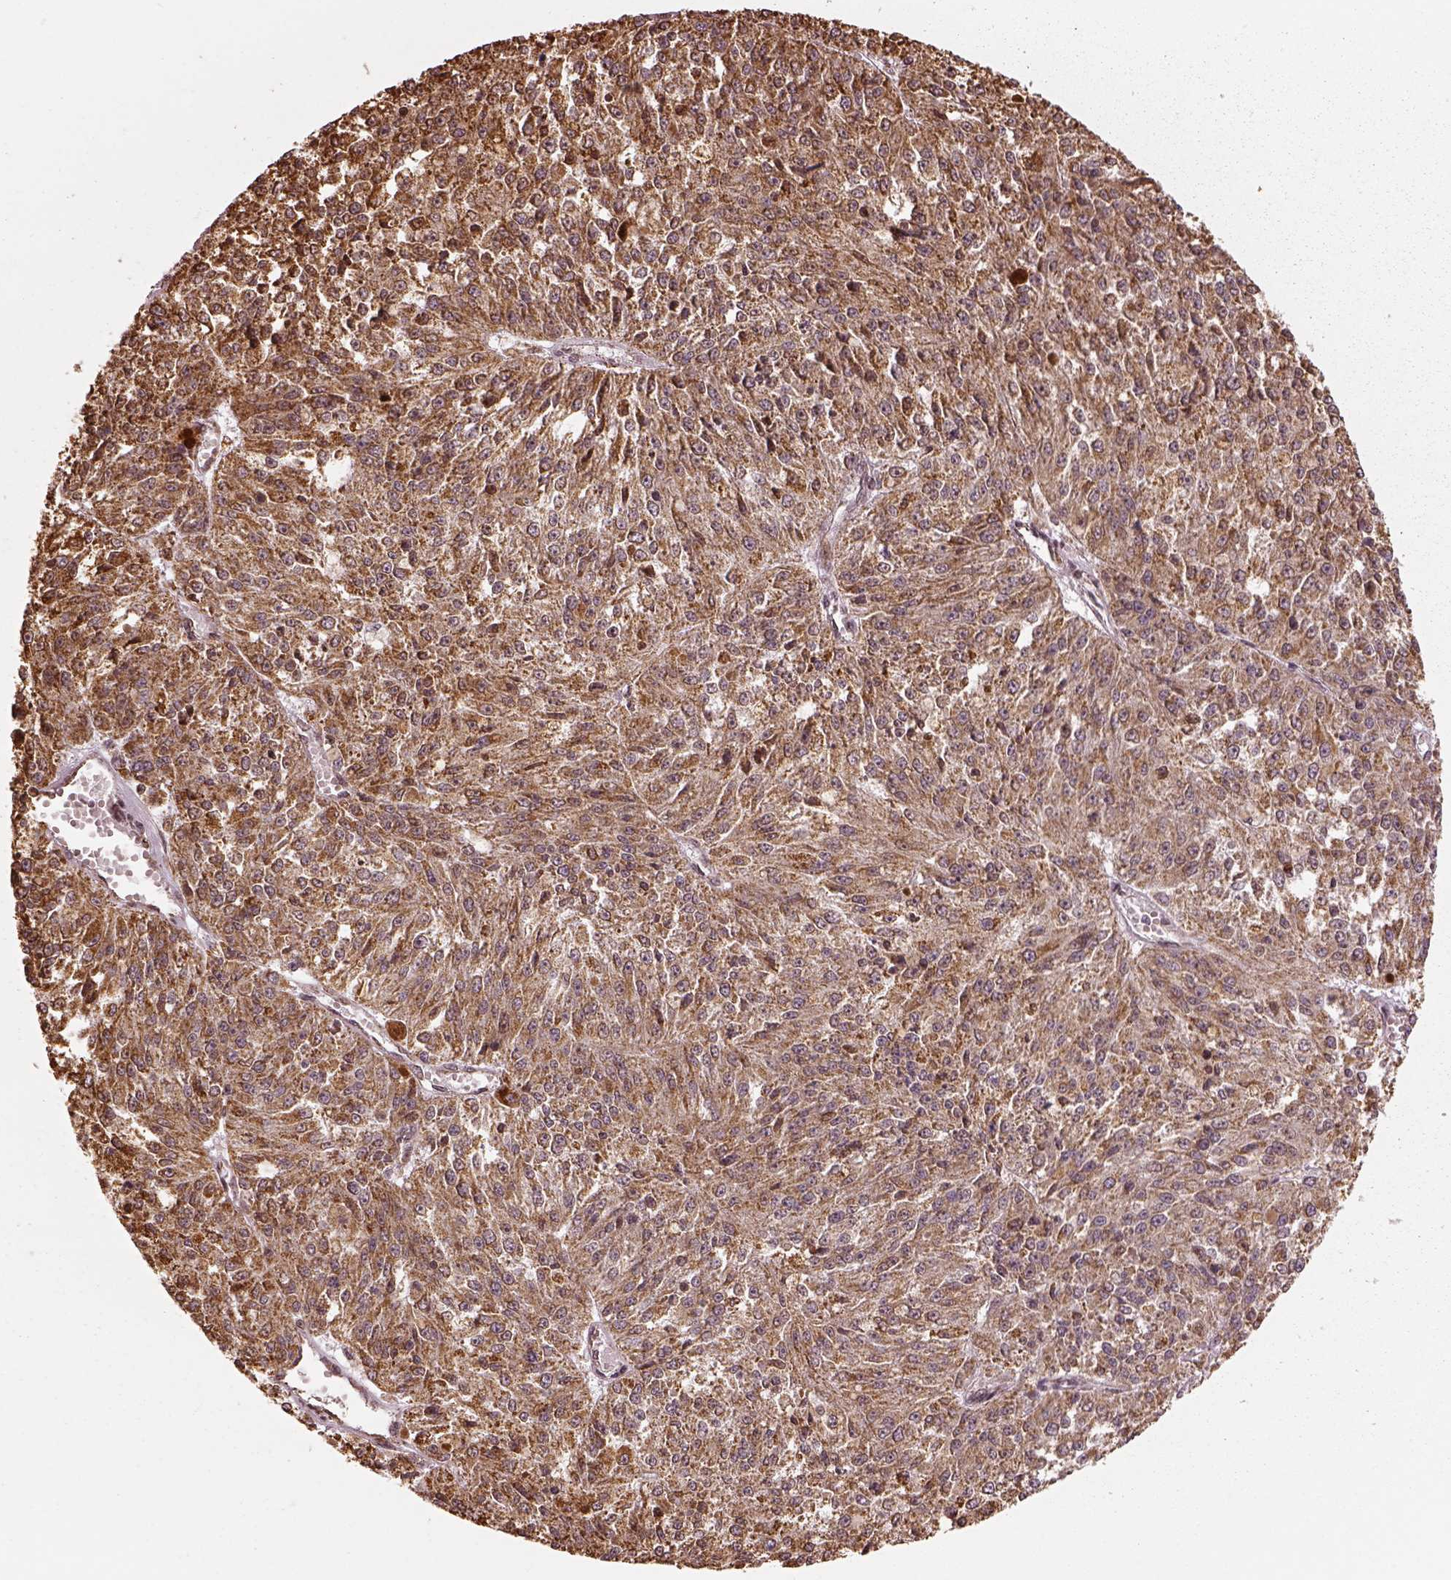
{"staining": {"intensity": "moderate", "quantity": ">75%", "location": "cytoplasmic/membranous"}, "tissue": "melanoma", "cell_type": "Tumor cells", "image_type": "cancer", "snomed": [{"axis": "morphology", "description": "Malignant melanoma, Metastatic site"}, {"axis": "topography", "description": "Lymph node"}], "caption": "Human malignant melanoma (metastatic site) stained with a protein marker shows moderate staining in tumor cells.", "gene": "ACOT2", "patient": {"sex": "female", "age": 64}}